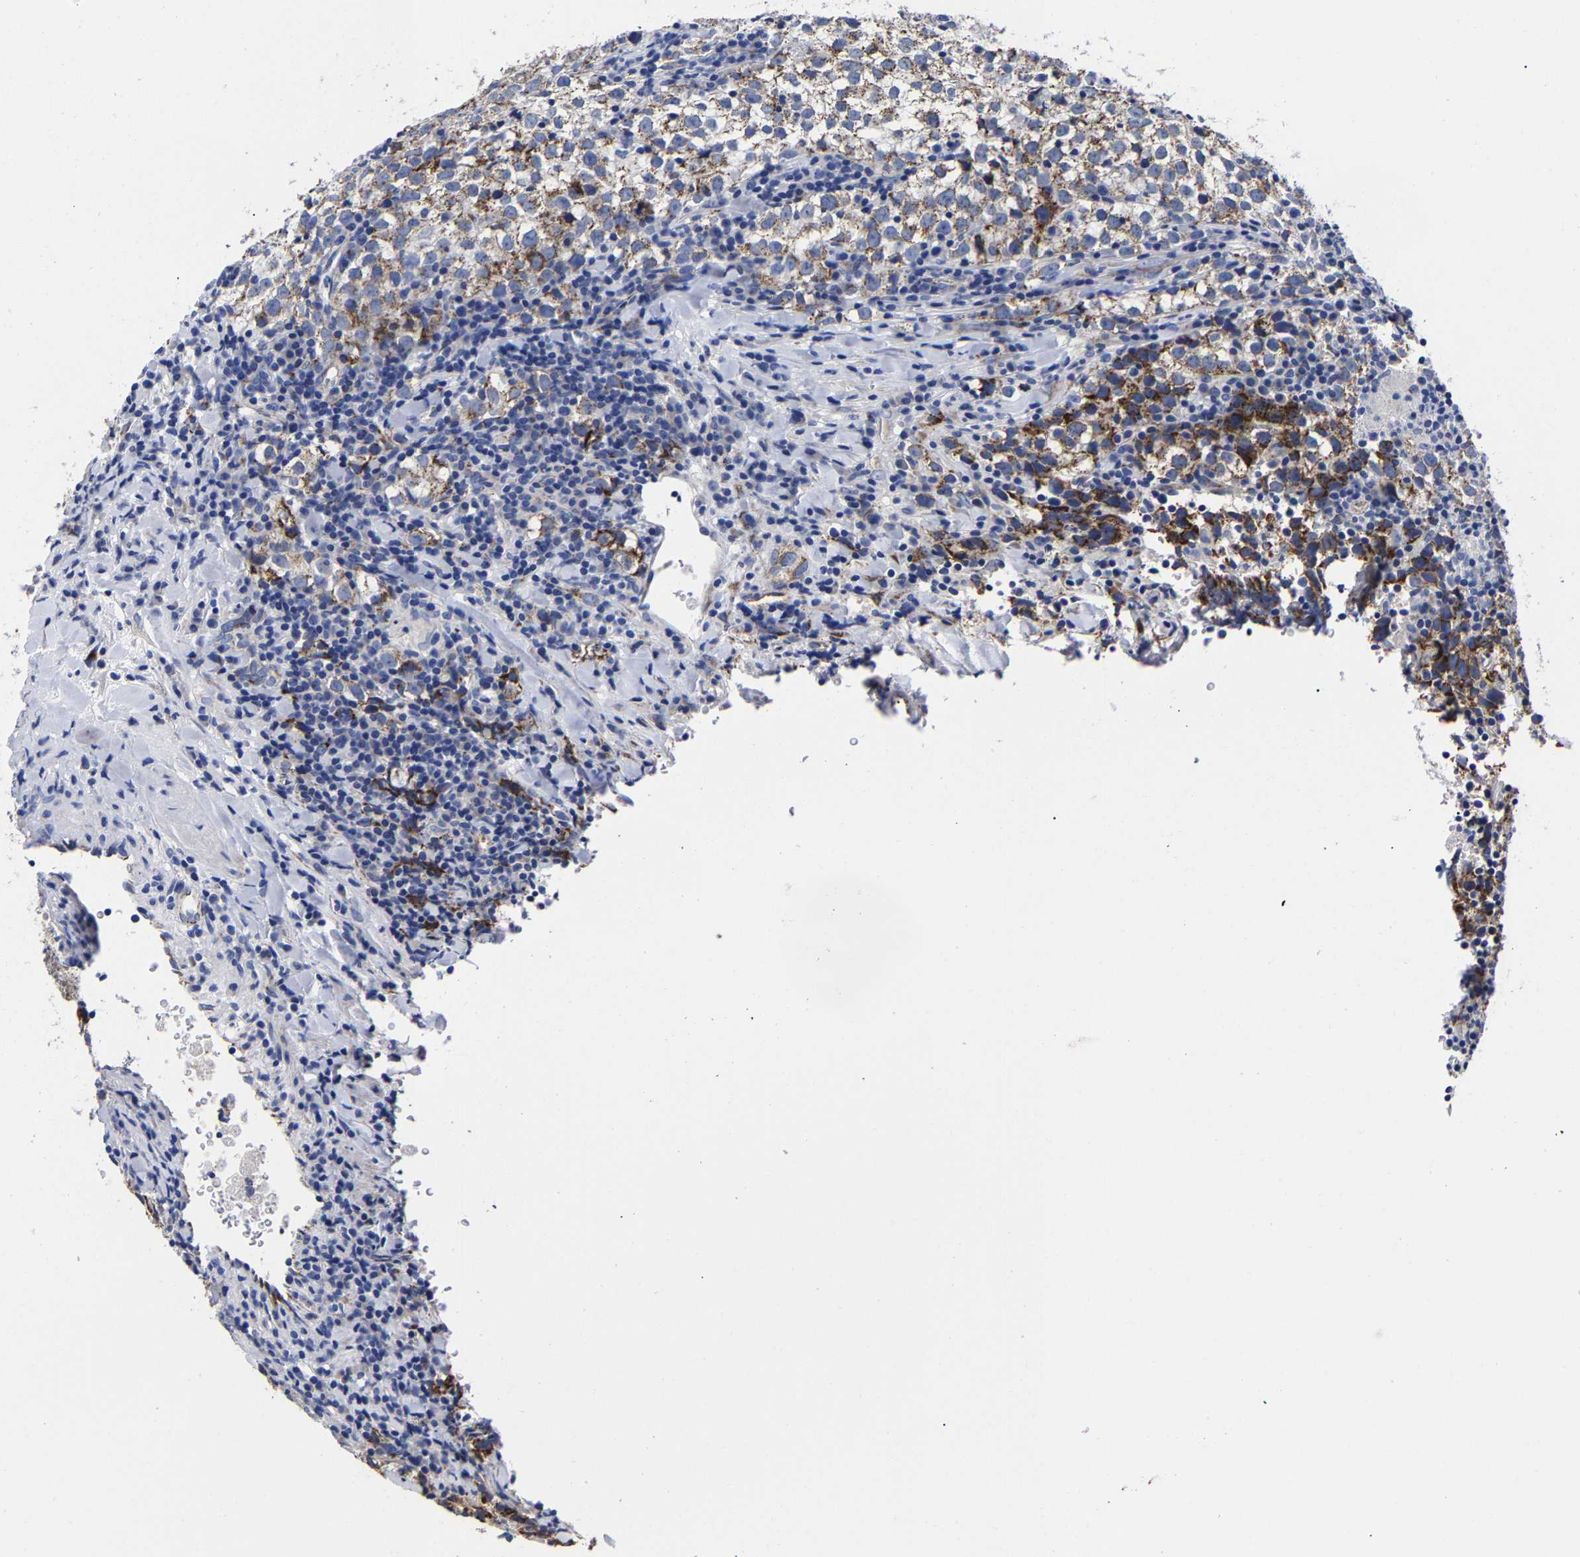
{"staining": {"intensity": "moderate", "quantity": ">75%", "location": "cytoplasmic/membranous"}, "tissue": "testis cancer", "cell_type": "Tumor cells", "image_type": "cancer", "snomed": [{"axis": "morphology", "description": "Seminoma, NOS"}, {"axis": "morphology", "description": "Carcinoma, Embryonal, NOS"}, {"axis": "topography", "description": "Testis"}], "caption": "Immunohistochemistry (IHC) staining of seminoma (testis), which shows medium levels of moderate cytoplasmic/membranous positivity in about >75% of tumor cells indicating moderate cytoplasmic/membranous protein expression. The staining was performed using DAB (brown) for protein detection and nuclei were counterstained in hematoxylin (blue).", "gene": "AASS", "patient": {"sex": "male", "age": 36}}